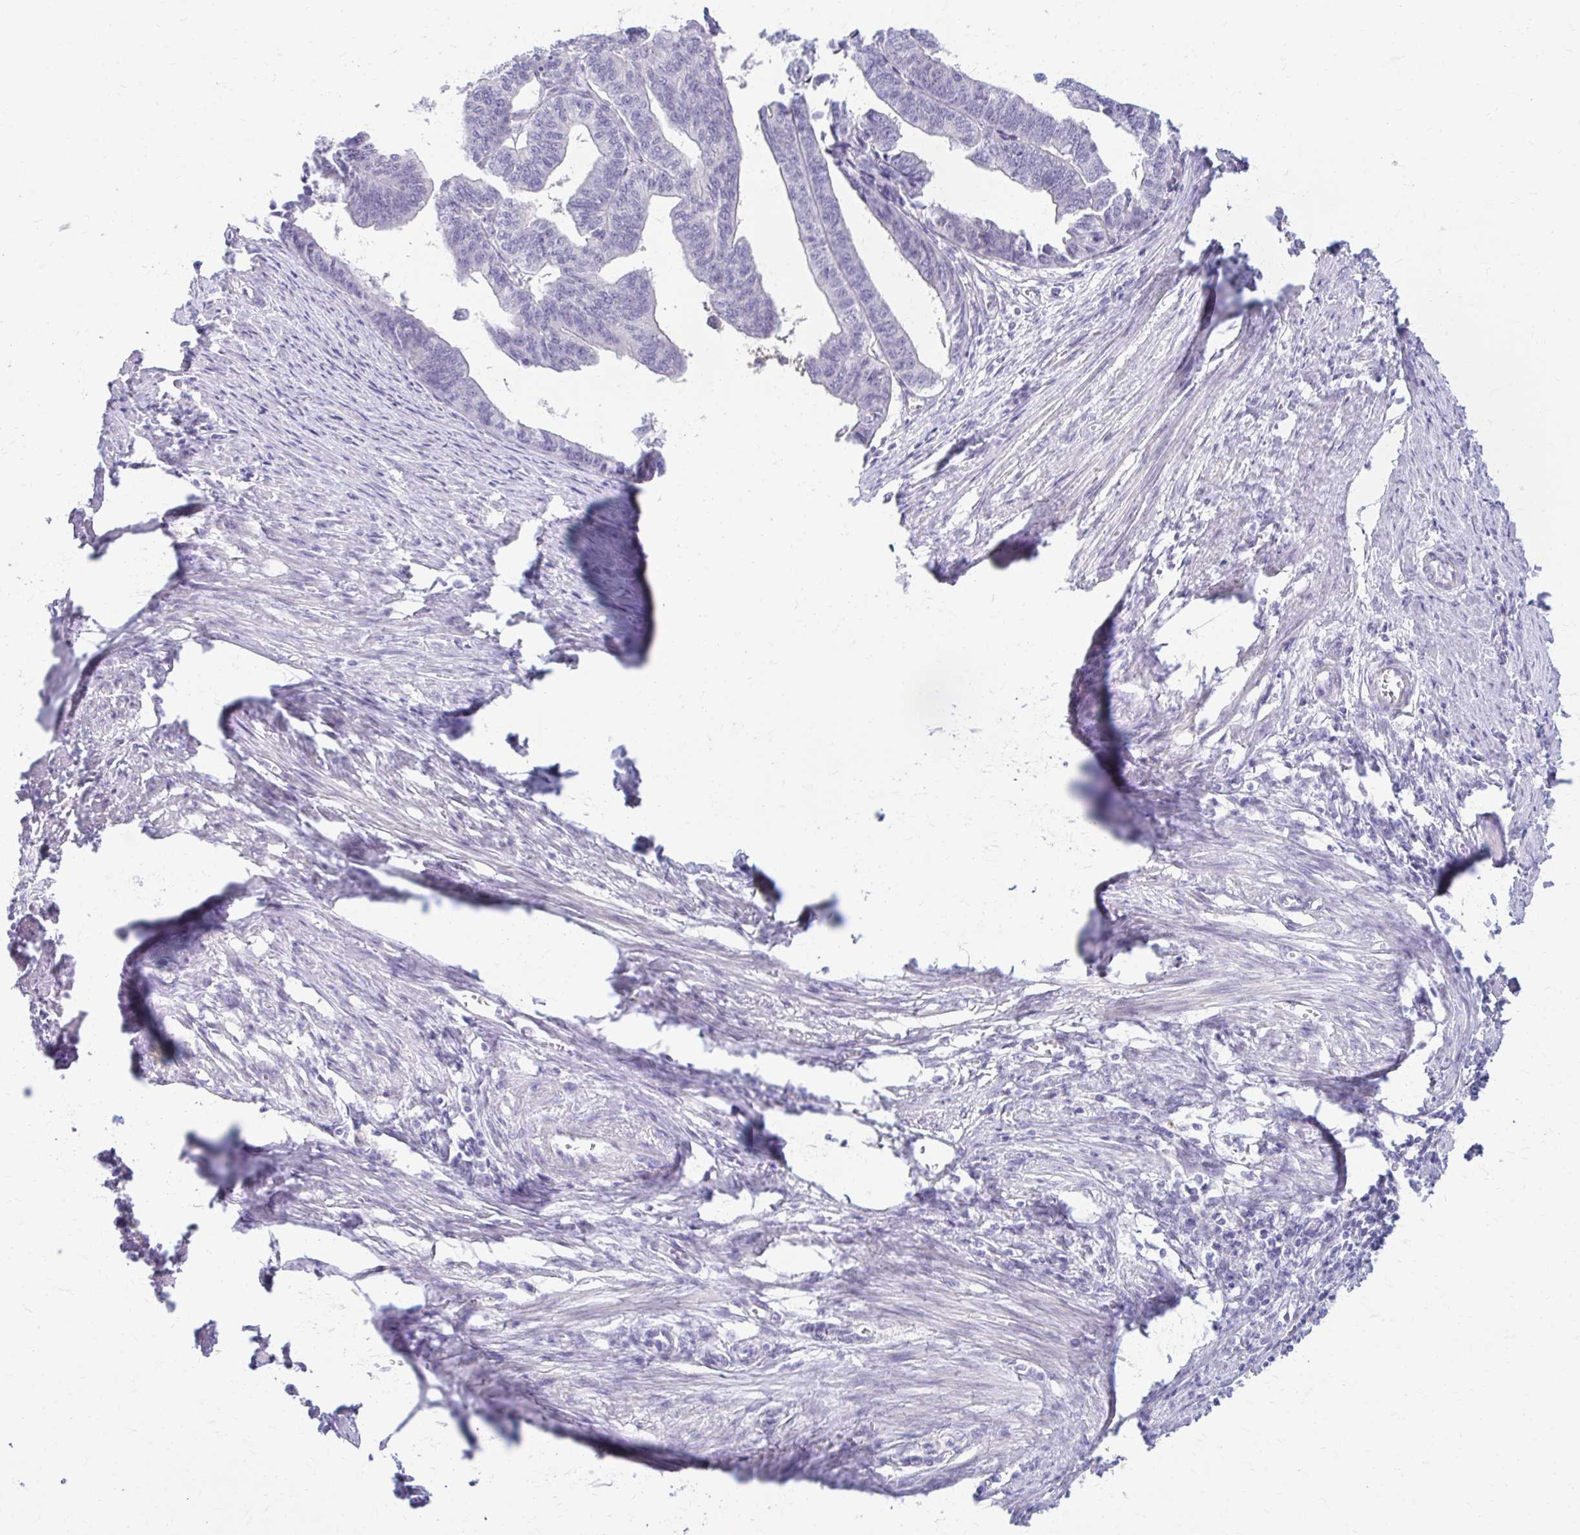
{"staining": {"intensity": "negative", "quantity": "none", "location": "none"}, "tissue": "endometrial cancer", "cell_type": "Tumor cells", "image_type": "cancer", "snomed": [{"axis": "morphology", "description": "Adenocarcinoma, NOS"}, {"axis": "topography", "description": "Endometrium"}], "caption": "This micrograph is of adenocarcinoma (endometrial) stained with immunohistochemistry (IHC) to label a protein in brown with the nuclei are counter-stained blue. There is no staining in tumor cells. (Brightfield microscopy of DAB immunohistochemistry at high magnification).", "gene": "RHOBTB2", "patient": {"sex": "female", "age": 65}}